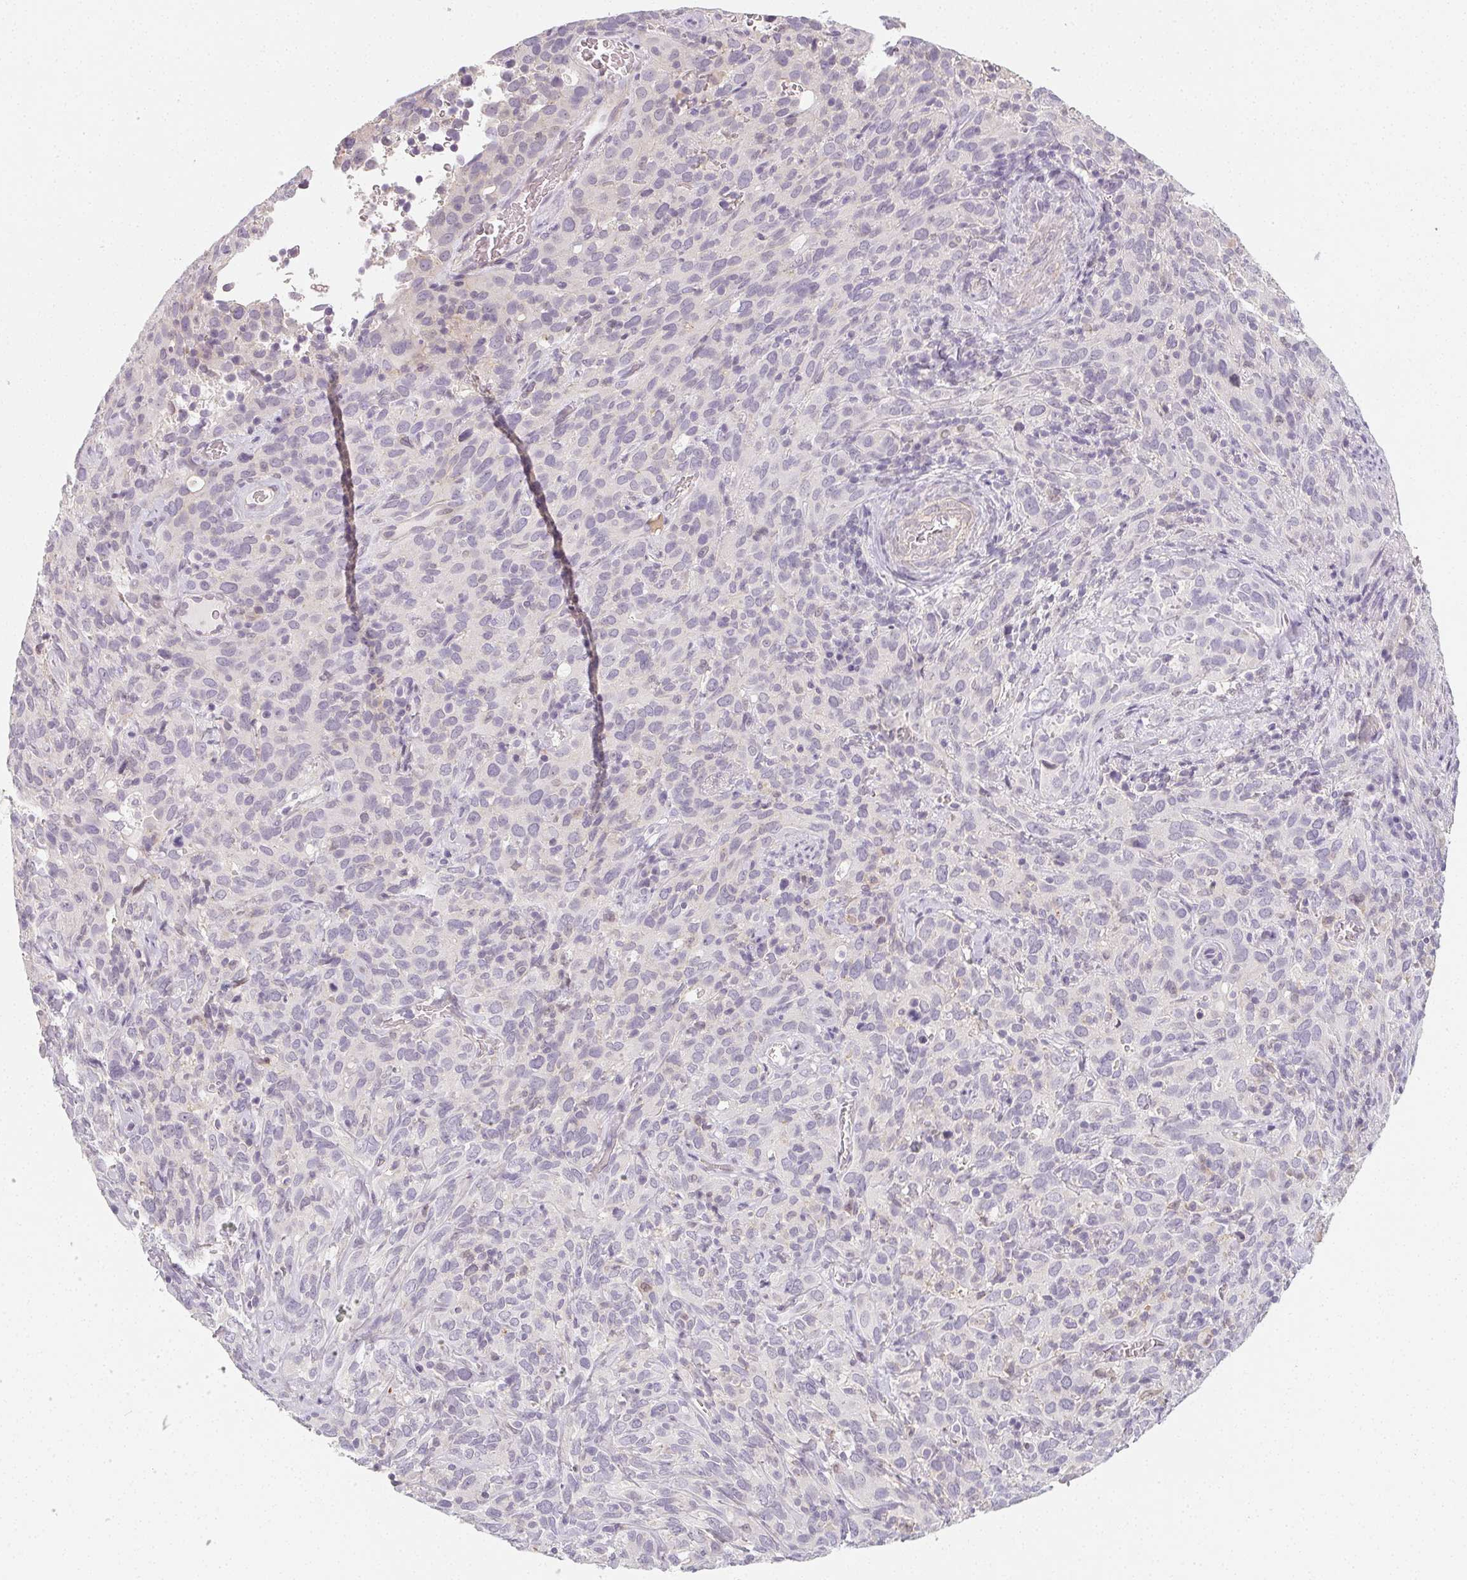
{"staining": {"intensity": "negative", "quantity": "none", "location": "none"}, "tissue": "cervical cancer", "cell_type": "Tumor cells", "image_type": "cancer", "snomed": [{"axis": "morphology", "description": "Normal tissue, NOS"}, {"axis": "morphology", "description": "Squamous cell carcinoma, NOS"}, {"axis": "topography", "description": "Cervix"}], "caption": "Tumor cells are negative for brown protein staining in cervical cancer.", "gene": "LRRC23", "patient": {"sex": "female", "age": 51}}